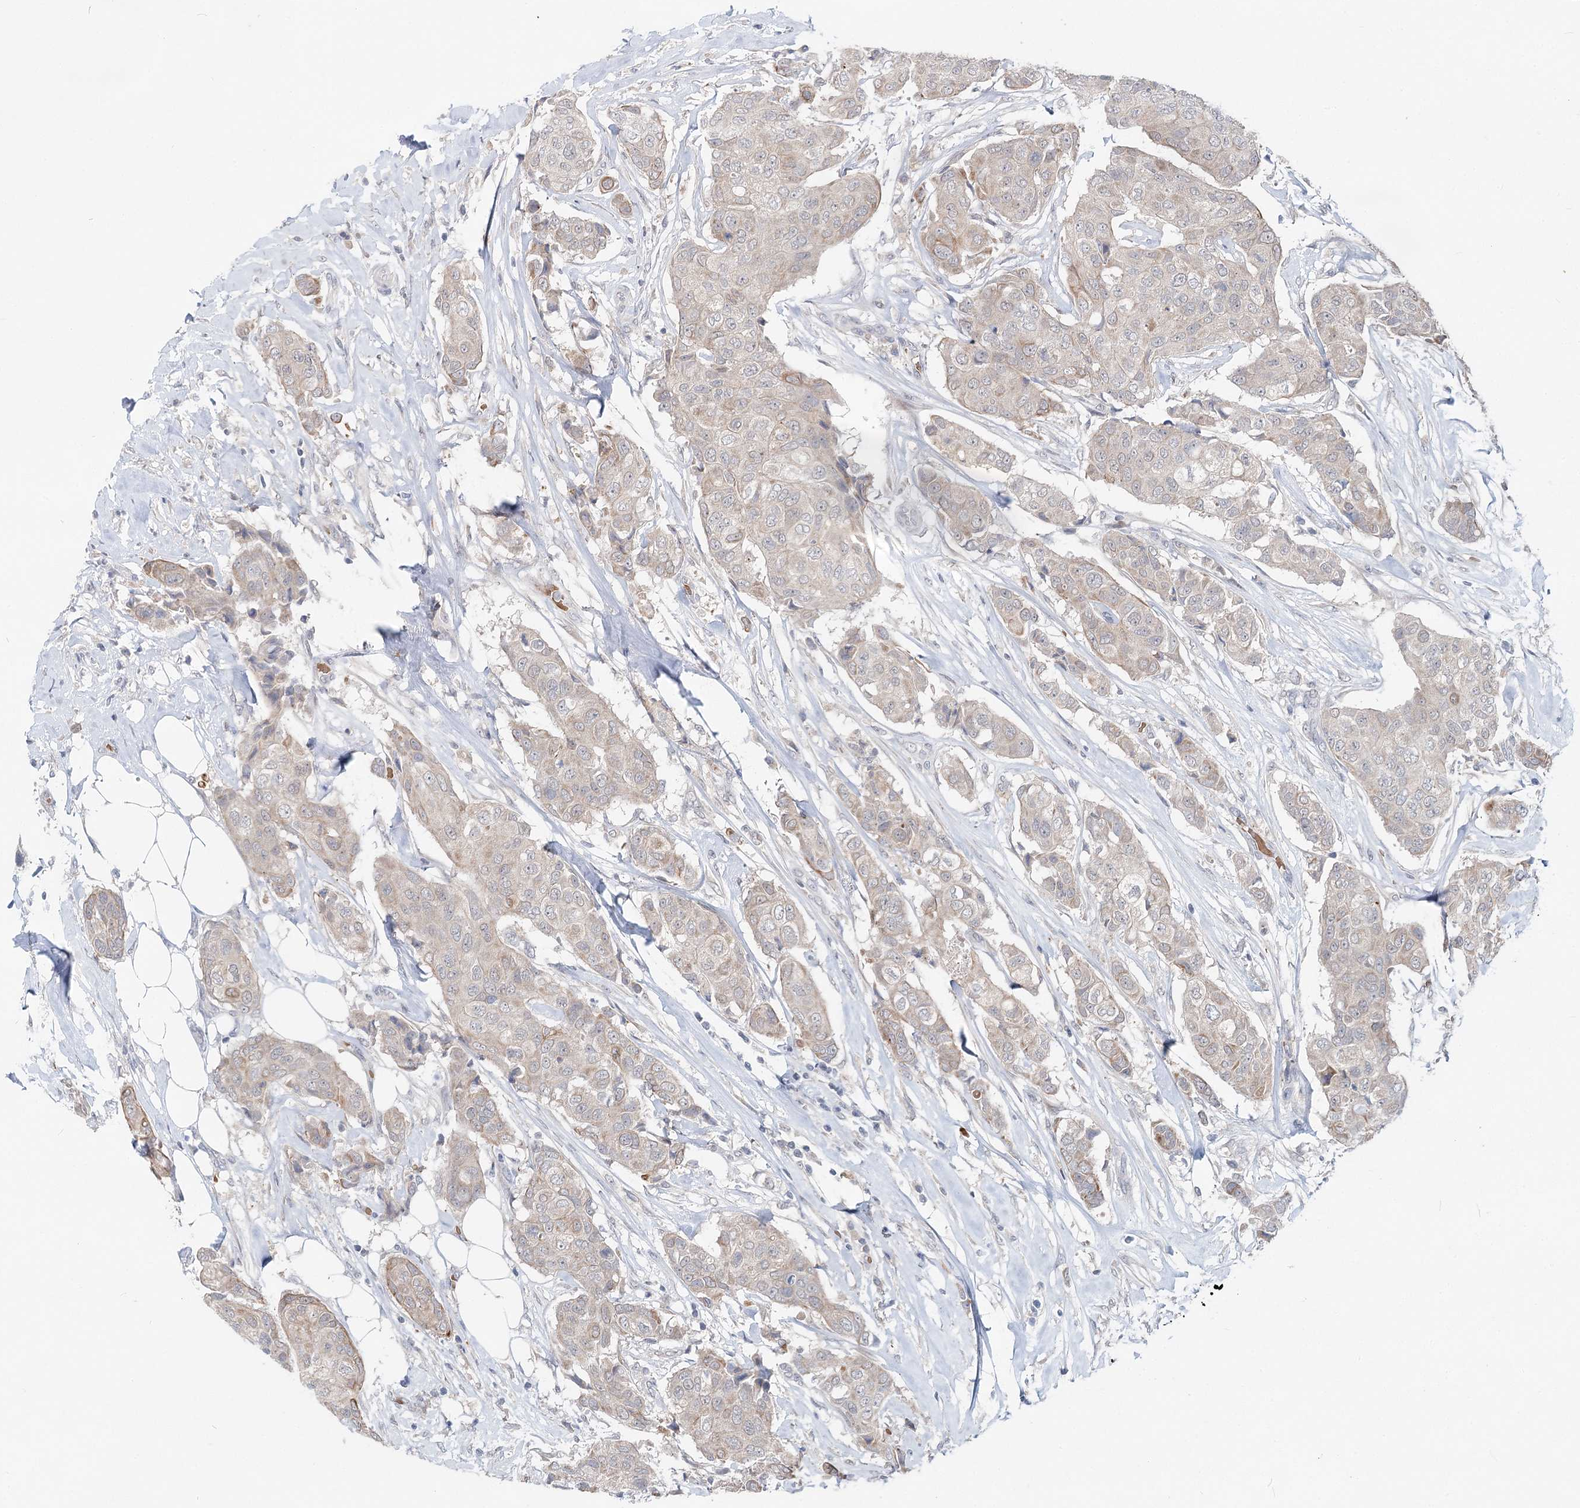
{"staining": {"intensity": "weak", "quantity": ">75%", "location": "cytoplasmic/membranous"}, "tissue": "breast cancer", "cell_type": "Tumor cells", "image_type": "cancer", "snomed": [{"axis": "morphology", "description": "Duct carcinoma"}, {"axis": "topography", "description": "Breast"}], "caption": "A brown stain shows weak cytoplasmic/membranous expression of a protein in breast intraductal carcinoma tumor cells.", "gene": "FBXO7", "patient": {"sex": "female", "age": 80}}